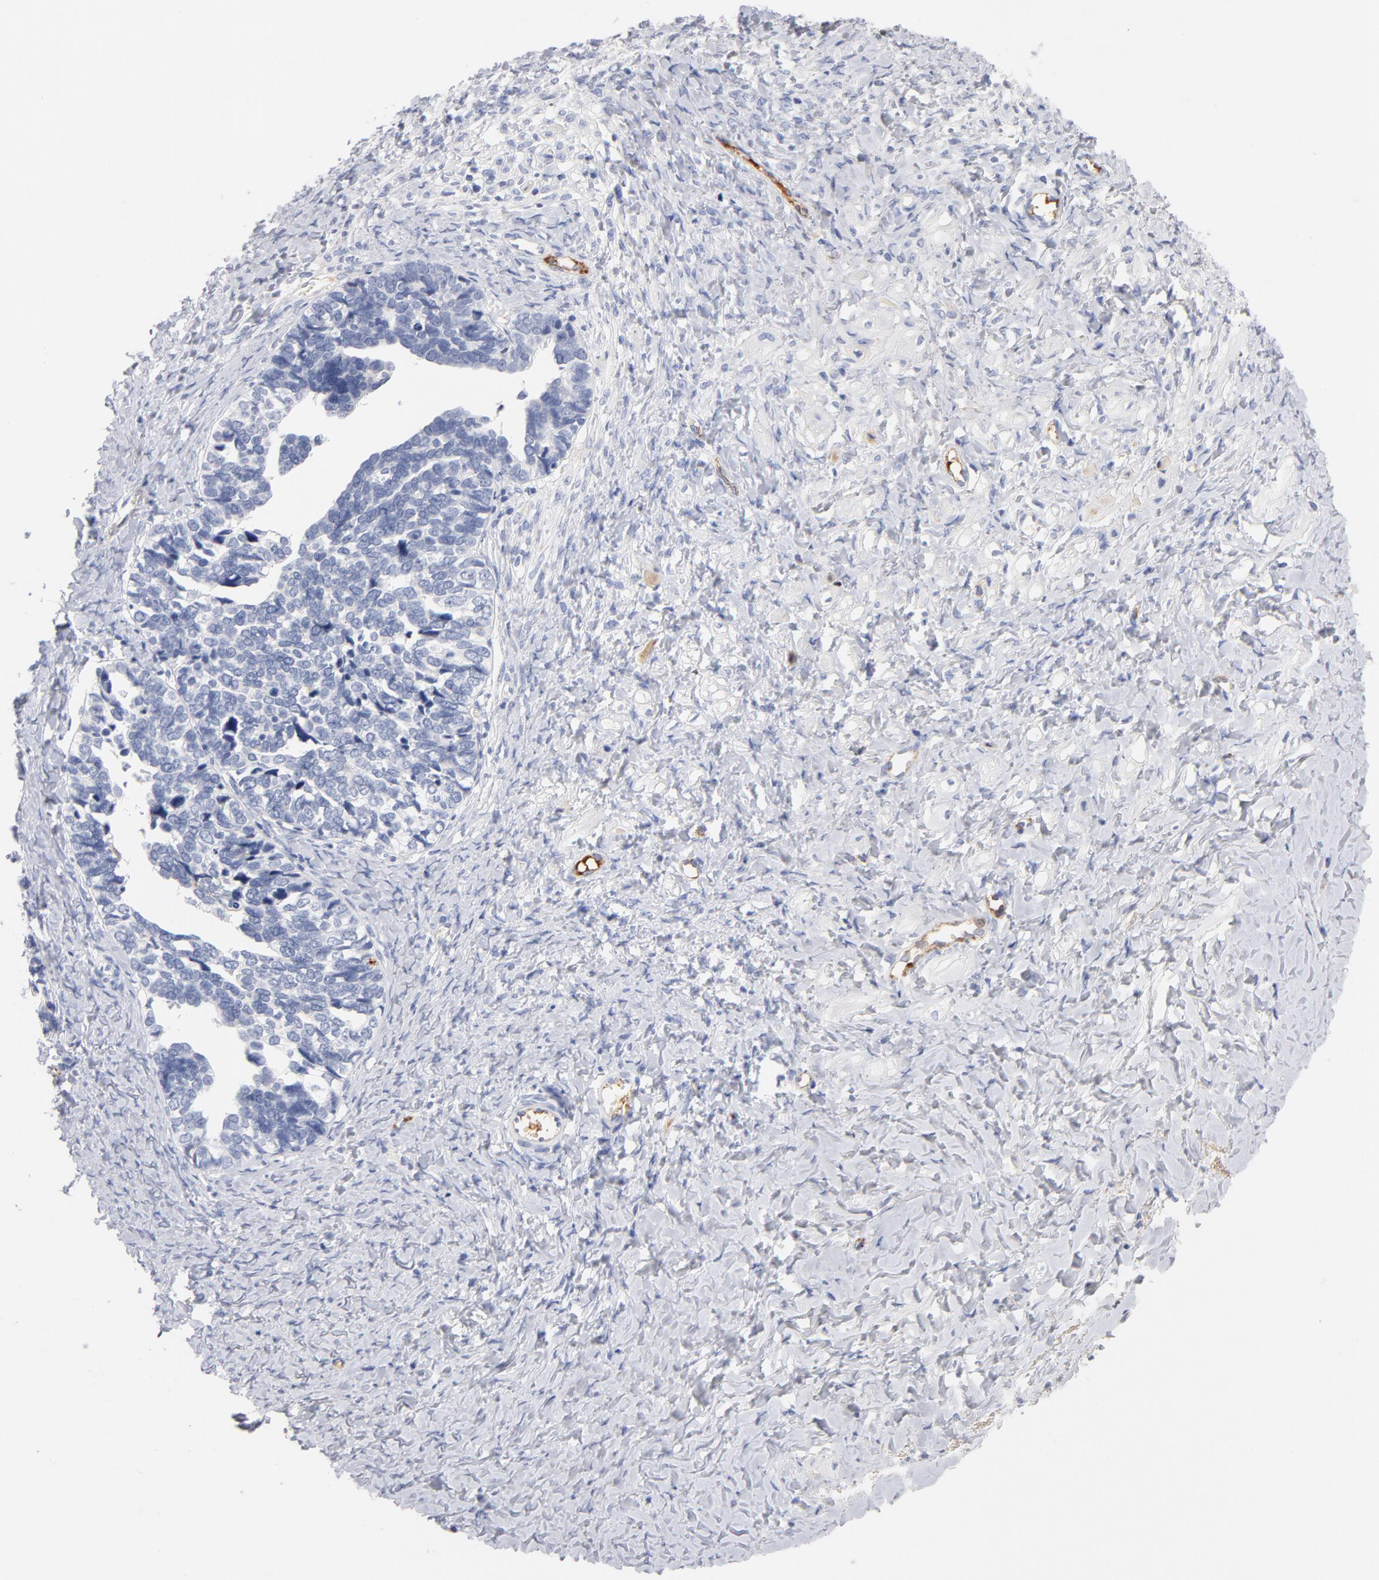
{"staining": {"intensity": "negative", "quantity": "none", "location": "none"}, "tissue": "ovarian cancer", "cell_type": "Tumor cells", "image_type": "cancer", "snomed": [{"axis": "morphology", "description": "Cystadenocarcinoma, serous, NOS"}, {"axis": "topography", "description": "Ovary"}], "caption": "DAB immunohistochemical staining of human ovarian cancer (serous cystadenocarcinoma) demonstrates no significant expression in tumor cells.", "gene": "PLAT", "patient": {"sex": "female", "age": 77}}